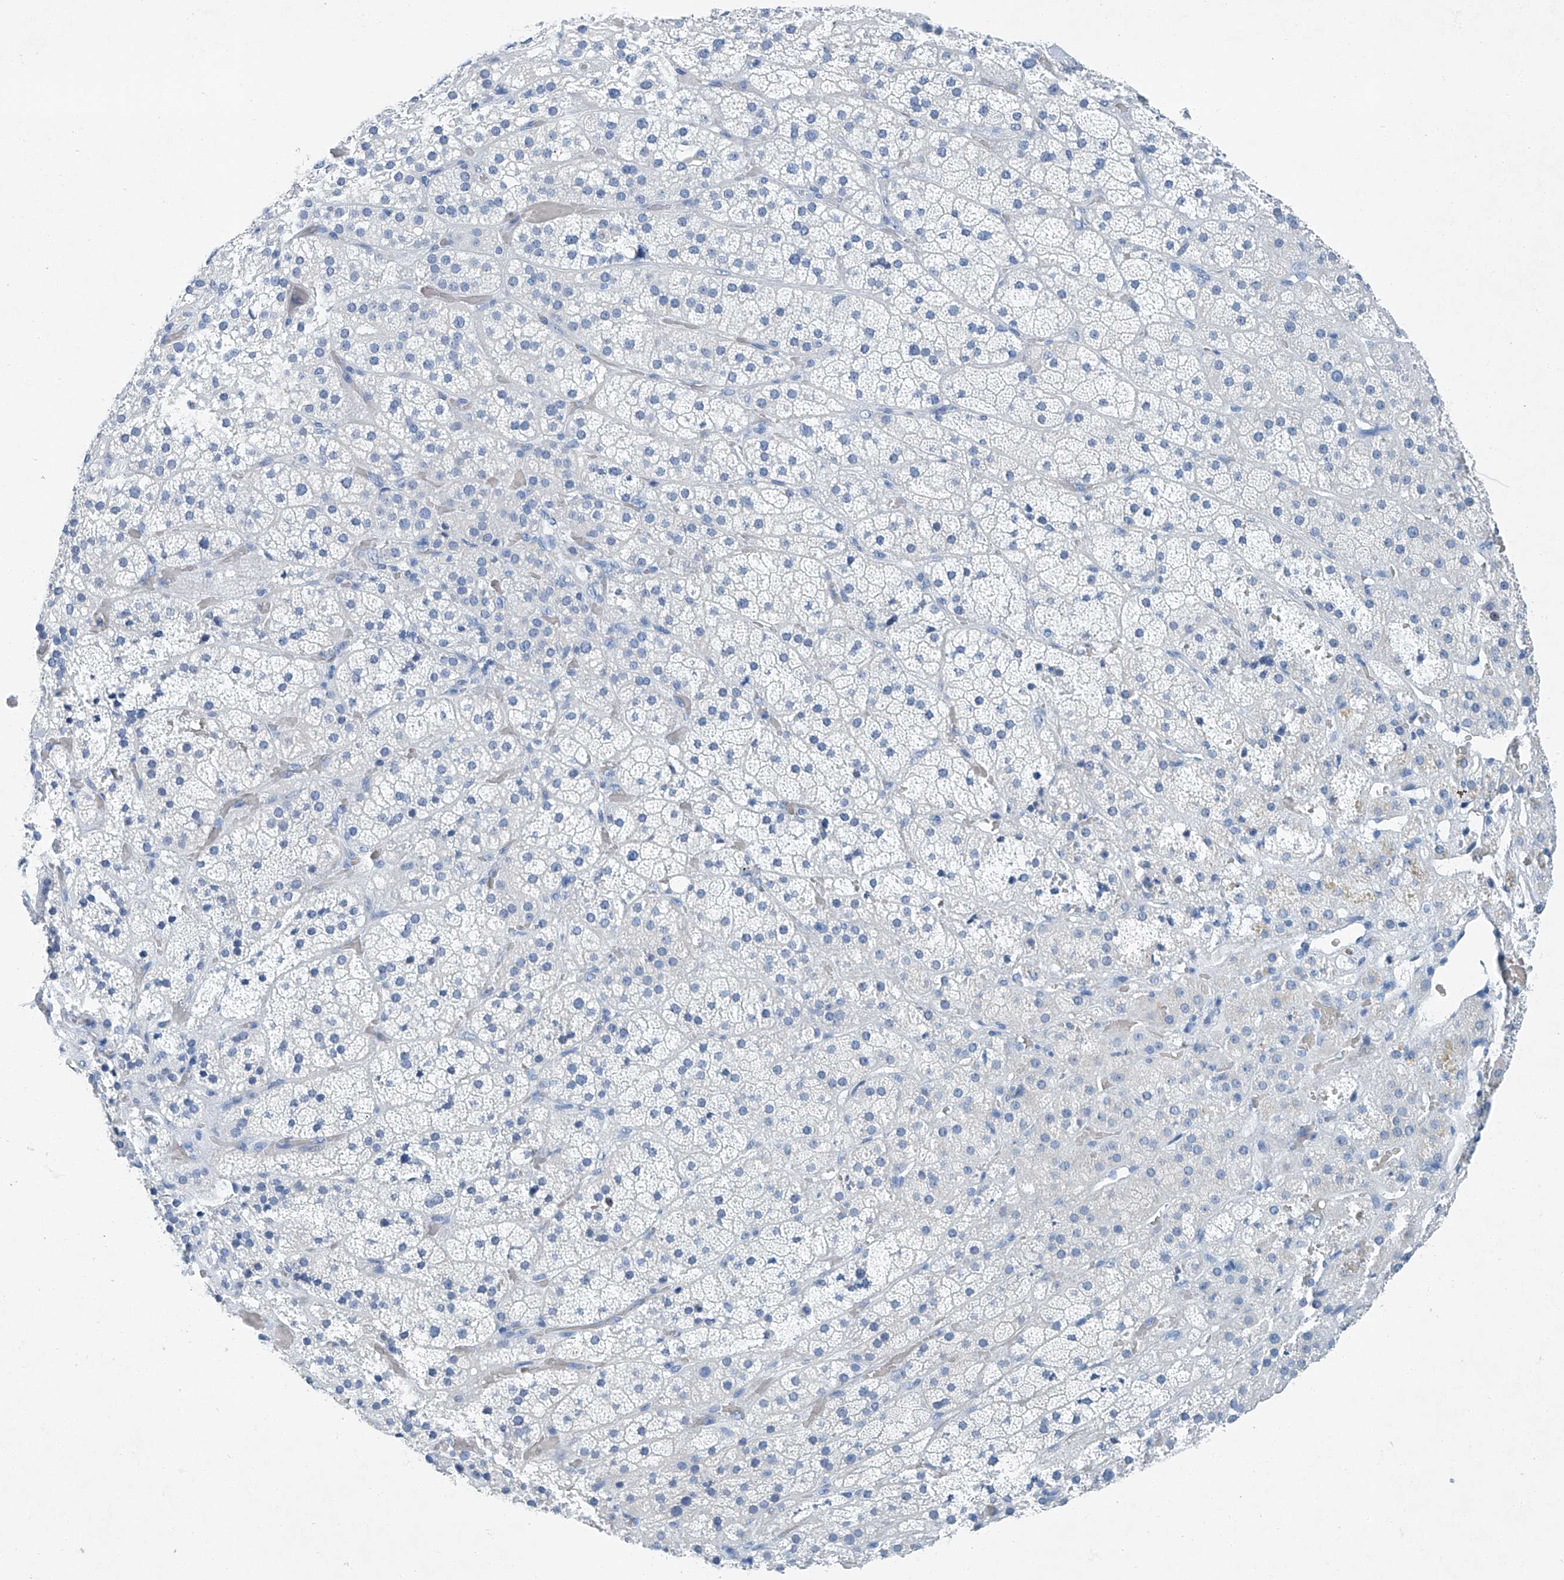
{"staining": {"intensity": "negative", "quantity": "none", "location": "none"}, "tissue": "adrenal gland", "cell_type": "Glandular cells", "image_type": "normal", "snomed": [{"axis": "morphology", "description": "Normal tissue, NOS"}, {"axis": "topography", "description": "Adrenal gland"}], "caption": "Immunohistochemistry (IHC) of normal human adrenal gland exhibits no positivity in glandular cells. (DAB immunohistochemistry (IHC) visualized using brightfield microscopy, high magnification).", "gene": "CYP2A7", "patient": {"sex": "male", "age": 57}}